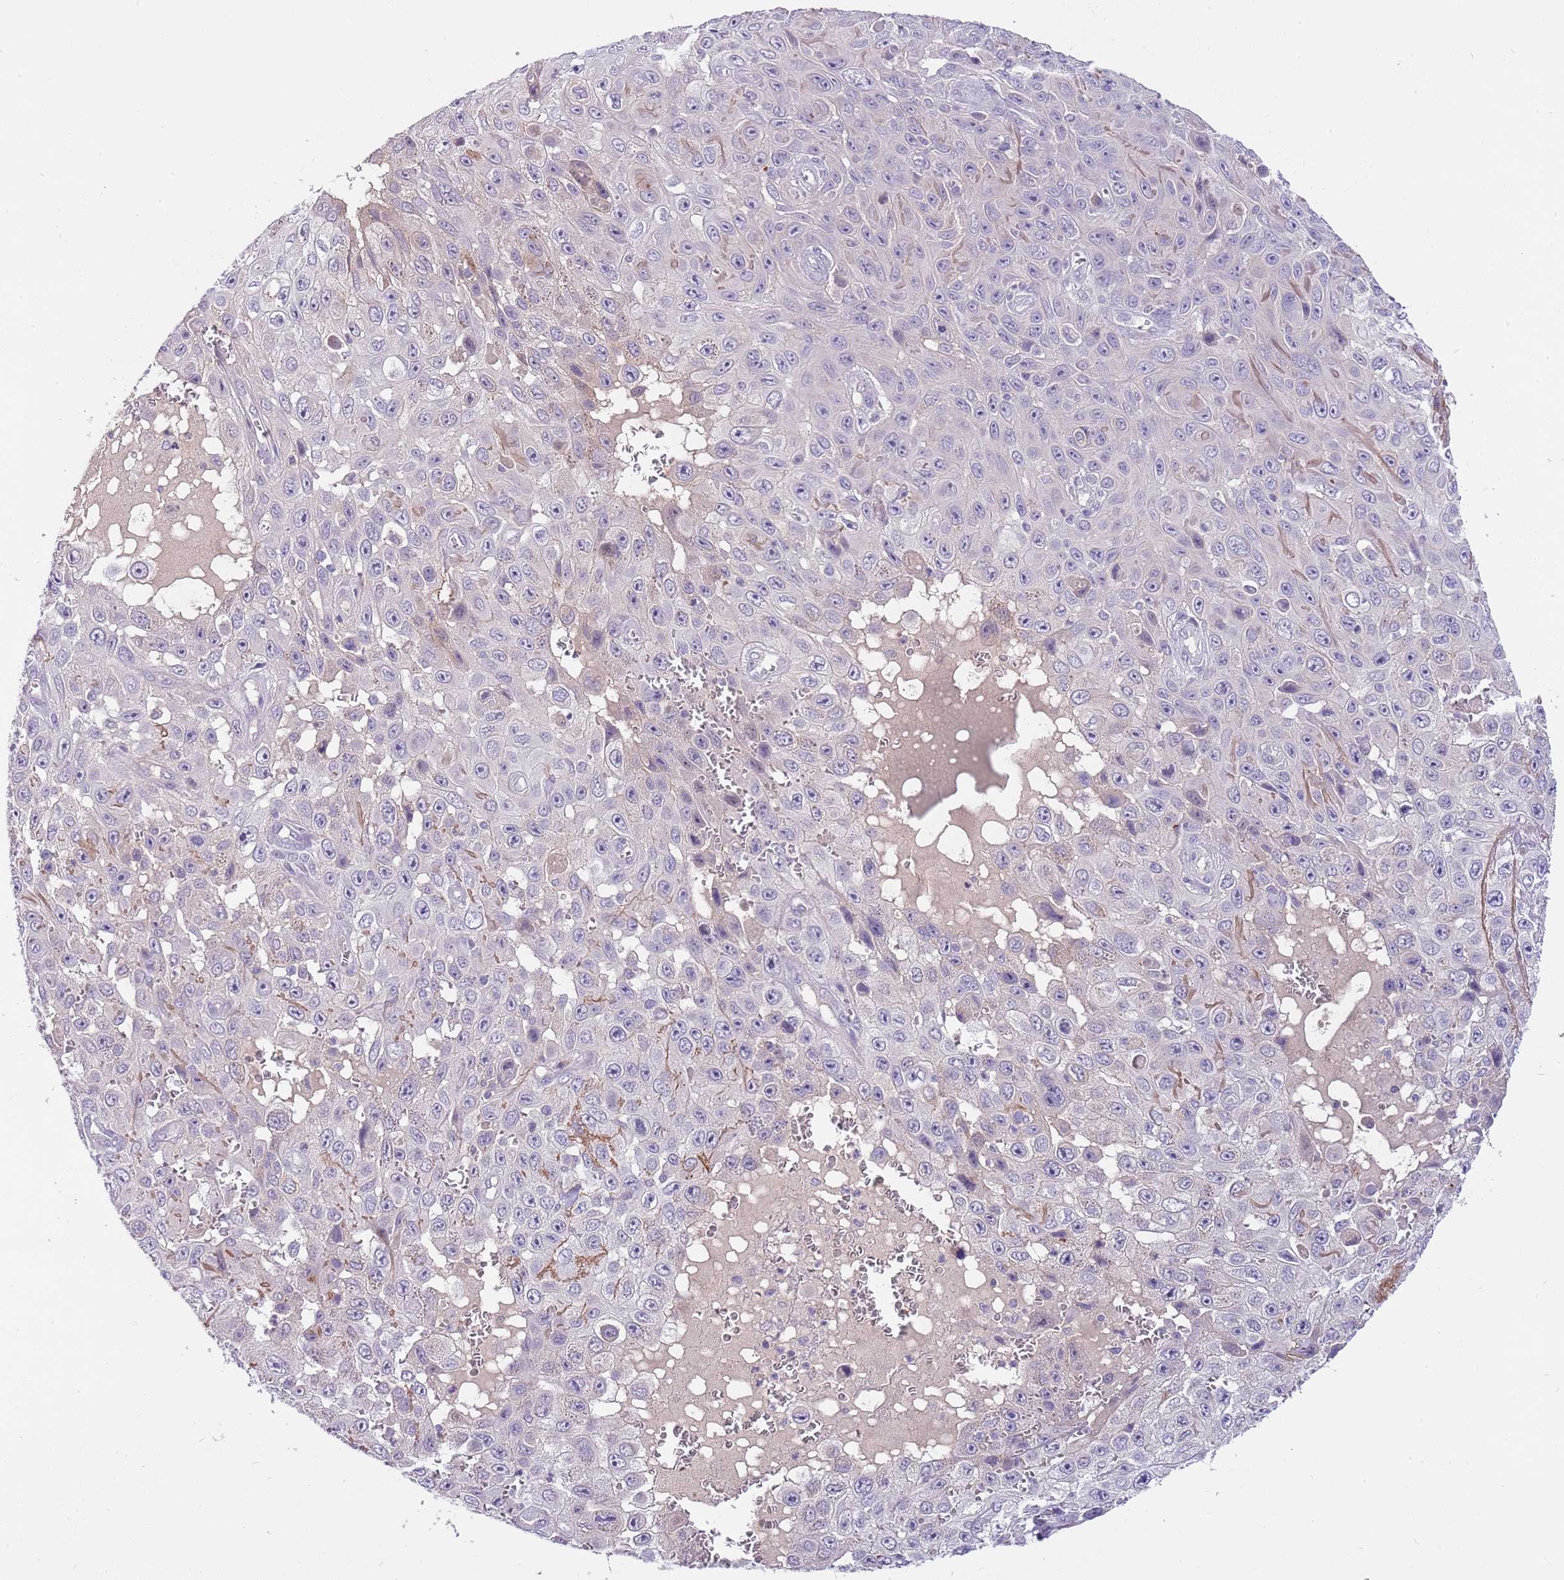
{"staining": {"intensity": "negative", "quantity": "none", "location": "none"}, "tissue": "skin cancer", "cell_type": "Tumor cells", "image_type": "cancer", "snomed": [{"axis": "morphology", "description": "Squamous cell carcinoma, NOS"}, {"axis": "topography", "description": "Skin"}], "caption": "Tumor cells show no significant protein positivity in skin squamous cell carcinoma. The staining was performed using DAB (3,3'-diaminobenzidine) to visualize the protein expression in brown, while the nuclei were stained in blue with hematoxylin (Magnification: 20x).", "gene": "CFAP73", "patient": {"sex": "male", "age": 82}}